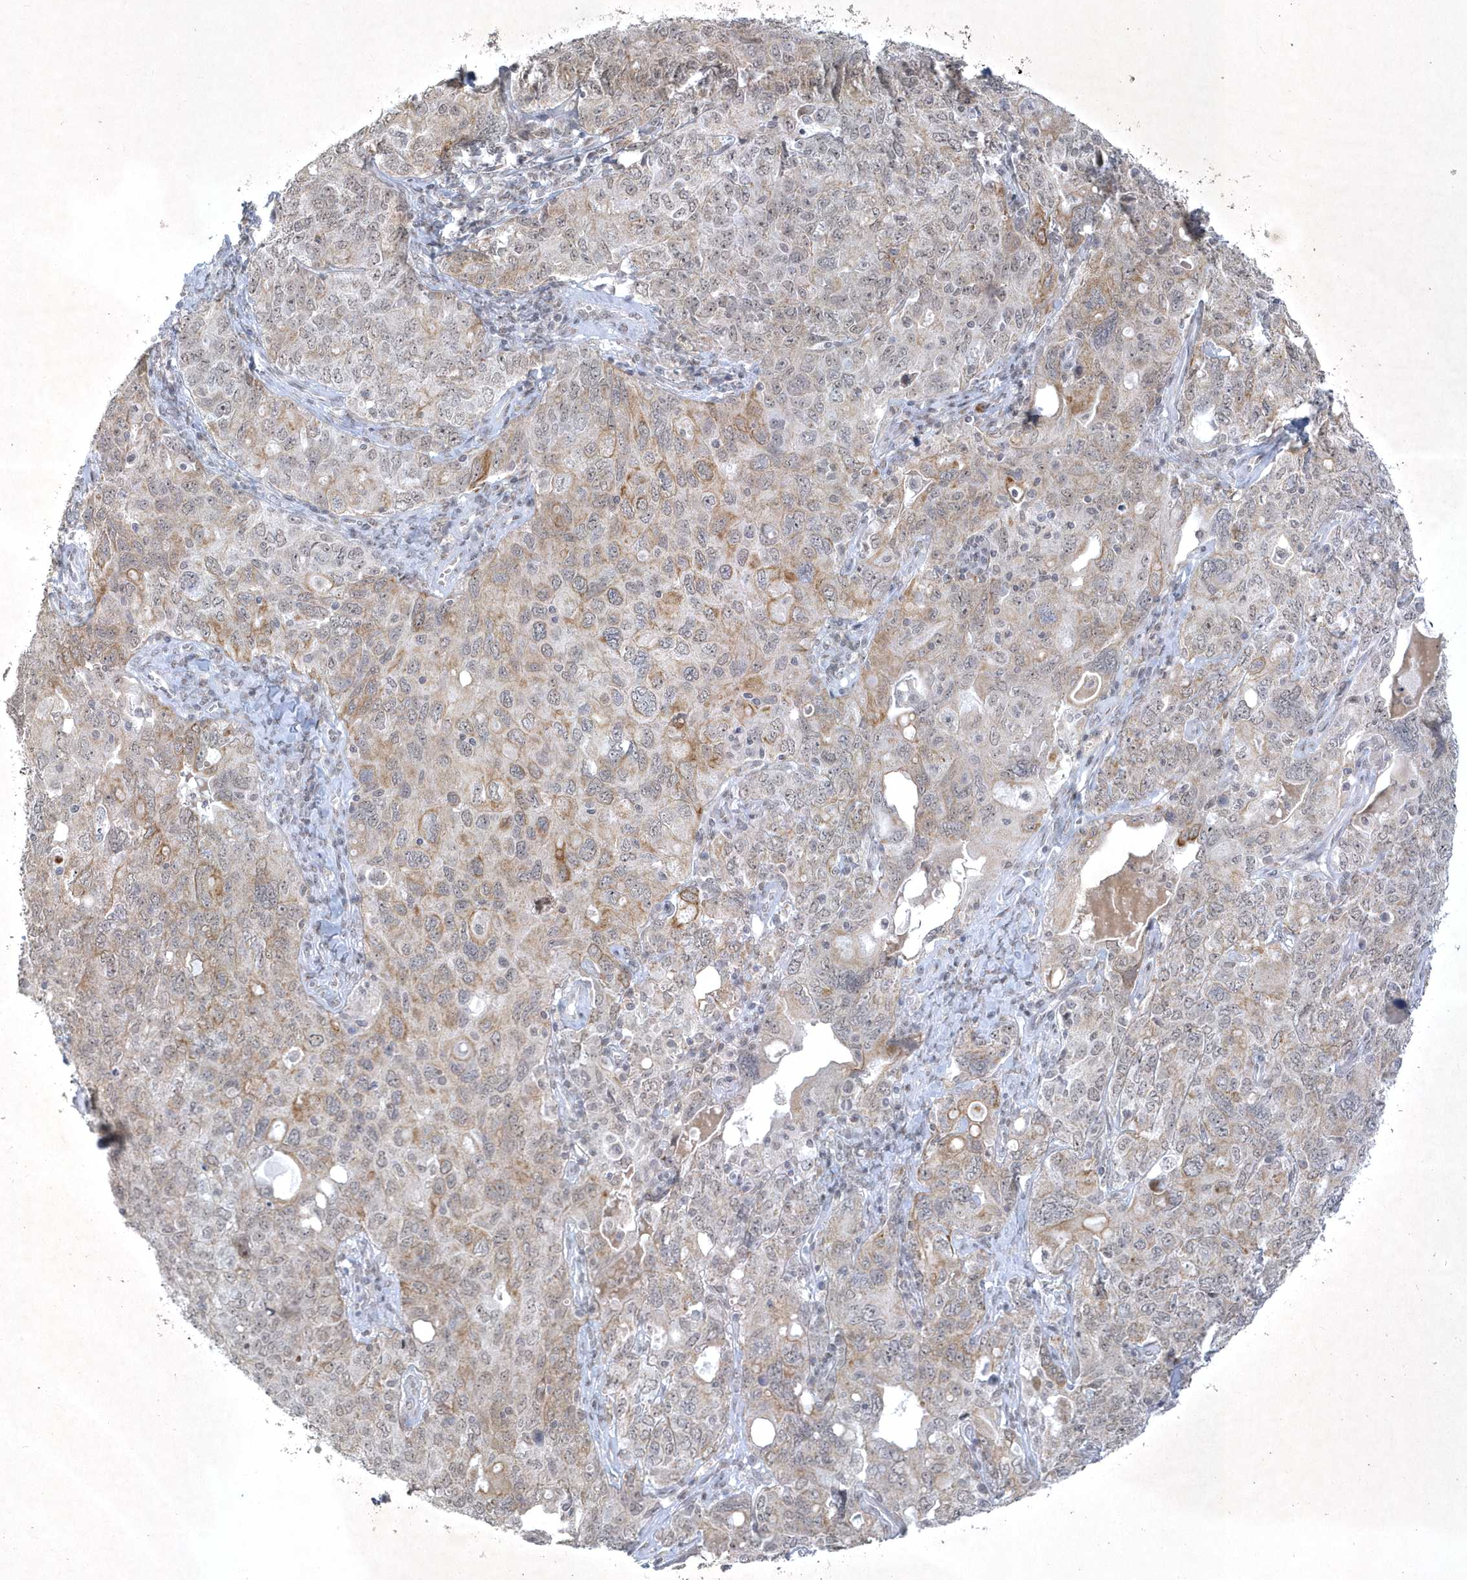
{"staining": {"intensity": "moderate", "quantity": "<25%", "location": "cytoplasmic/membranous"}, "tissue": "ovarian cancer", "cell_type": "Tumor cells", "image_type": "cancer", "snomed": [{"axis": "morphology", "description": "Carcinoma, endometroid"}, {"axis": "topography", "description": "Ovary"}], "caption": "This histopathology image shows ovarian endometroid carcinoma stained with immunohistochemistry to label a protein in brown. The cytoplasmic/membranous of tumor cells show moderate positivity for the protein. Nuclei are counter-stained blue.", "gene": "ZBTB9", "patient": {"sex": "female", "age": 62}}